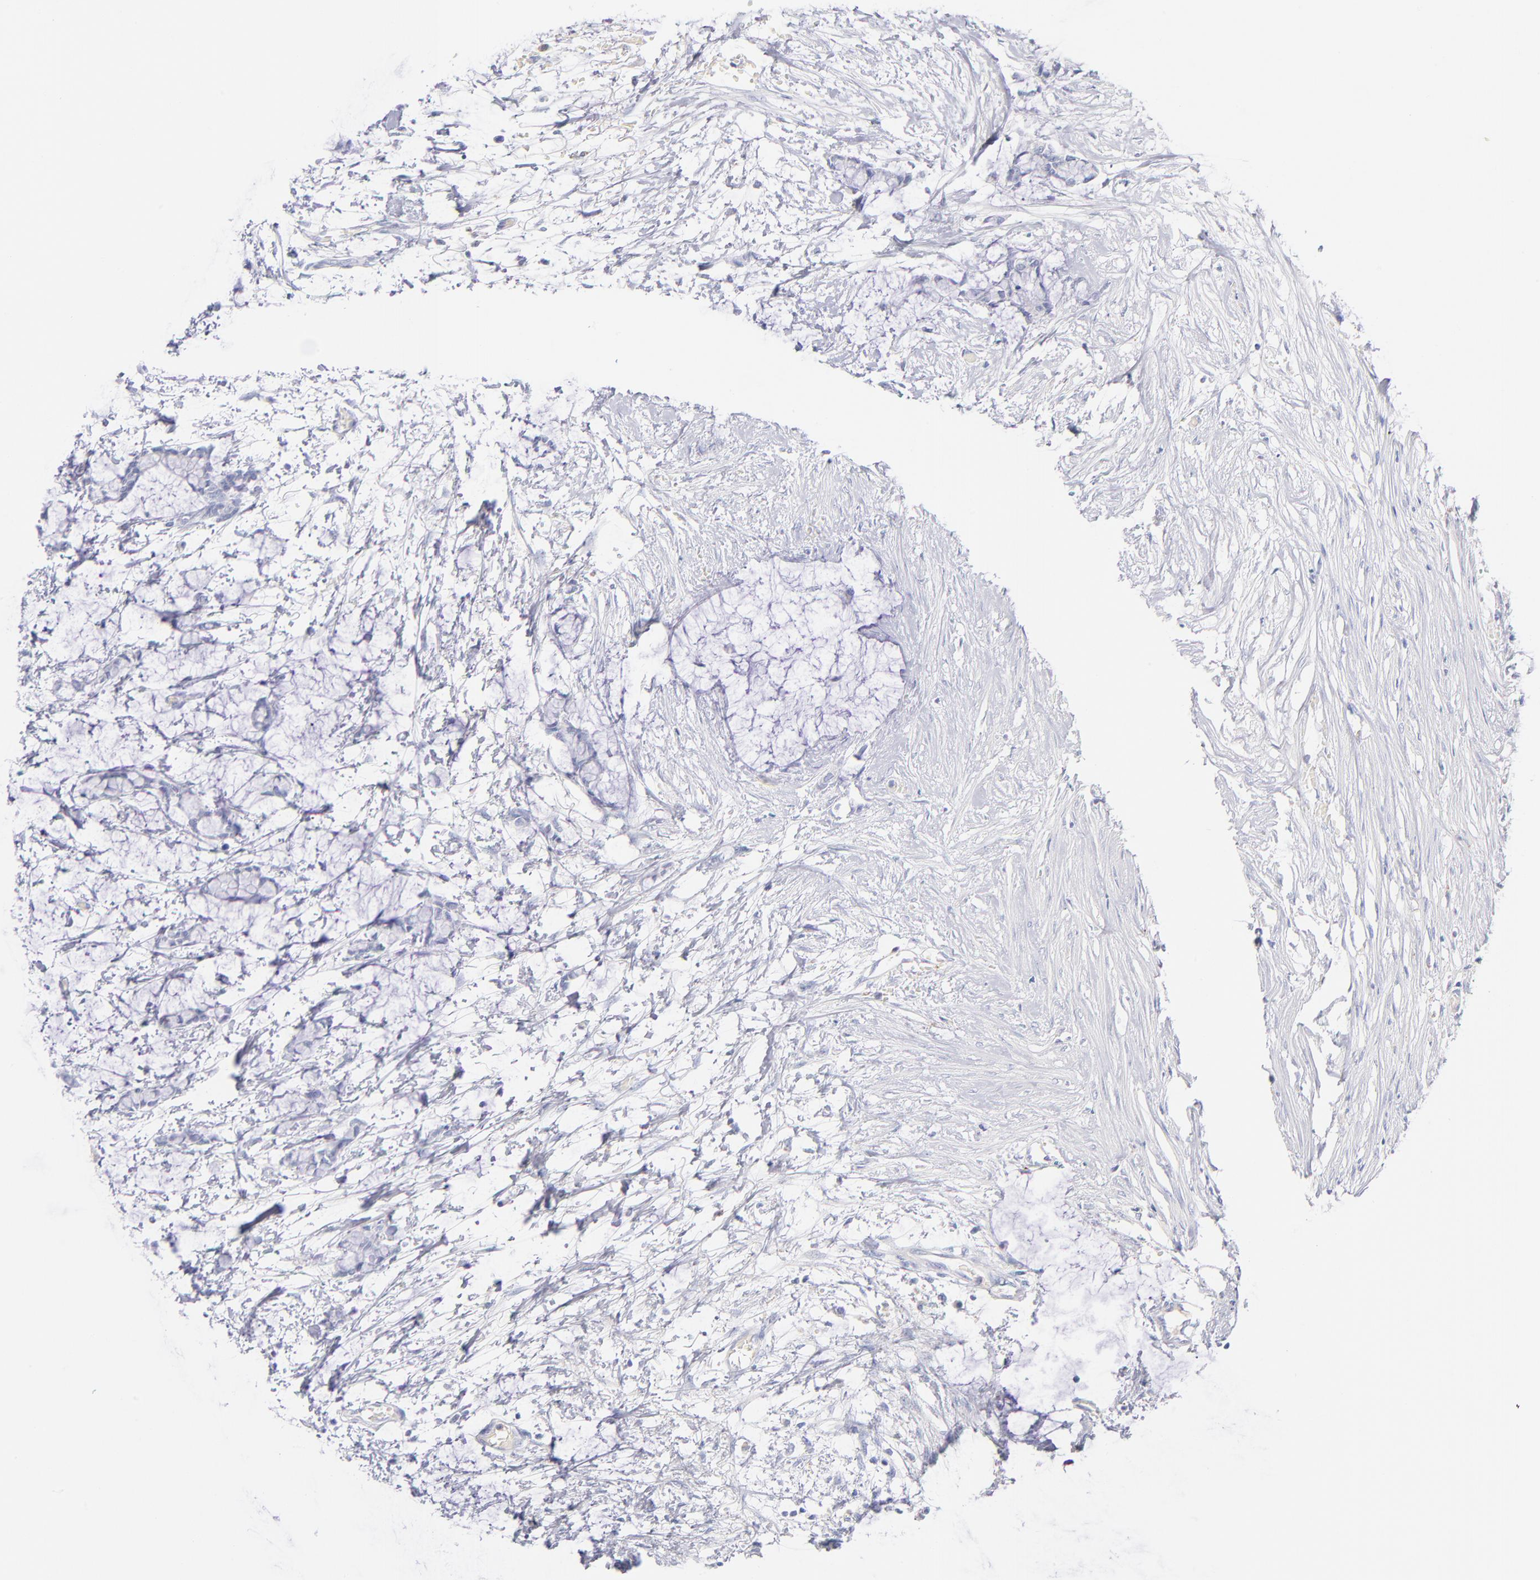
{"staining": {"intensity": "negative", "quantity": "none", "location": "none"}, "tissue": "colorectal cancer", "cell_type": "Tumor cells", "image_type": "cancer", "snomed": [{"axis": "morphology", "description": "Normal tissue, NOS"}, {"axis": "morphology", "description": "Adenocarcinoma, NOS"}, {"axis": "topography", "description": "Colon"}, {"axis": "topography", "description": "Peripheral nerve tissue"}], "caption": "Immunohistochemical staining of human colorectal adenocarcinoma exhibits no significant positivity in tumor cells. (DAB (3,3'-diaminobenzidine) immunohistochemistry (IHC) with hematoxylin counter stain).", "gene": "HP", "patient": {"sex": "male", "age": 14}}